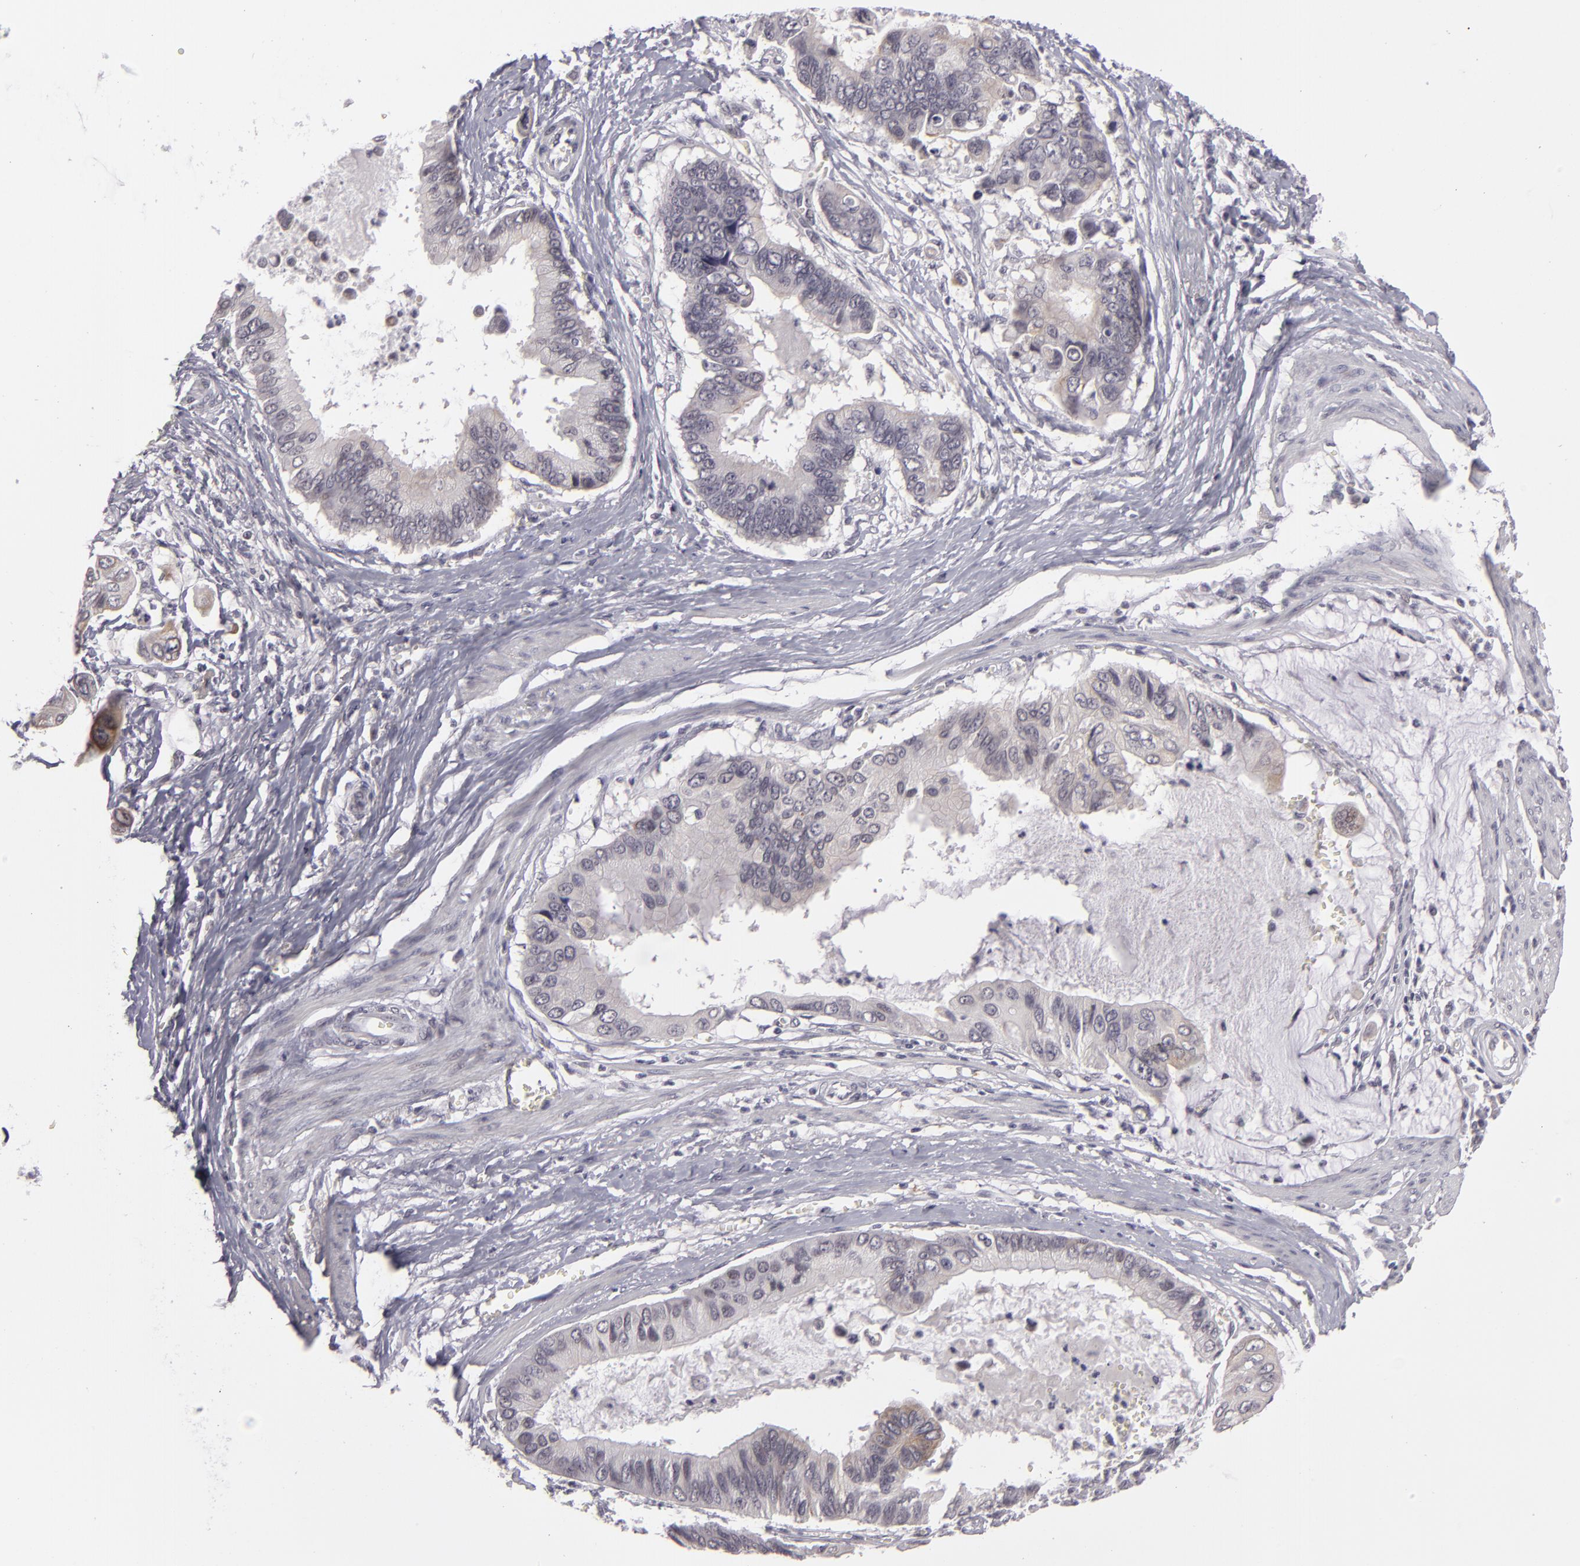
{"staining": {"intensity": "negative", "quantity": "none", "location": "none"}, "tissue": "stomach cancer", "cell_type": "Tumor cells", "image_type": "cancer", "snomed": [{"axis": "morphology", "description": "Adenocarcinoma, NOS"}, {"axis": "topography", "description": "Stomach, upper"}], "caption": "Tumor cells show no significant expression in stomach cancer (adenocarcinoma).", "gene": "ZNF205", "patient": {"sex": "male", "age": 80}}